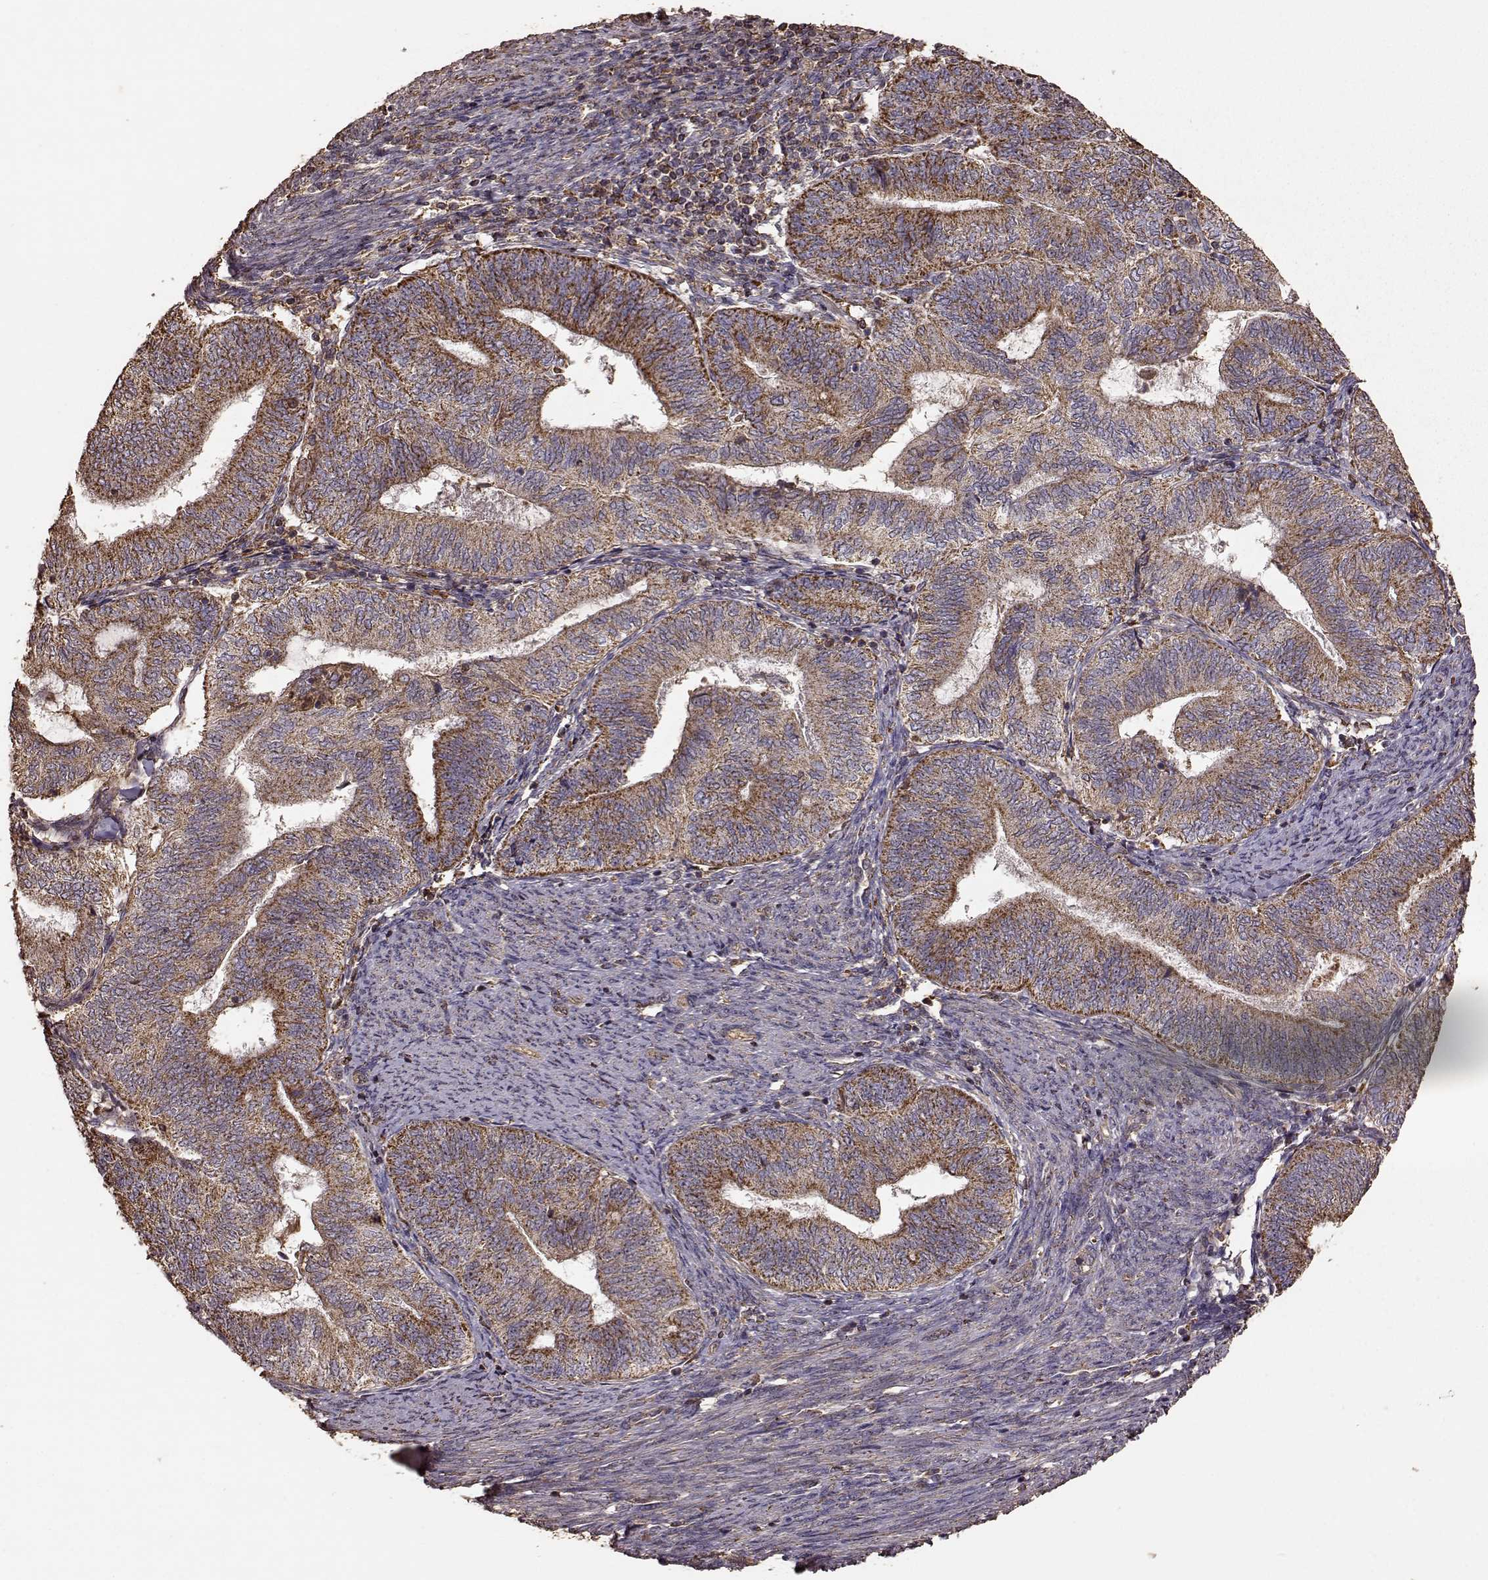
{"staining": {"intensity": "strong", "quantity": ">75%", "location": "cytoplasmic/membranous"}, "tissue": "endometrial cancer", "cell_type": "Tumor cells", "image_type": "cancer", "snomed": [{"axis": "morphology", "description": "Adenocarcinoma, NOS"}, {"axis": "topography", "description": "Endometrium"}], "caption": "Immunohistochemical staining of human endometrial adenocarcinoma exhibits strong cytoplasmic/membranous protein positivity in about >75% of tumor cells. (IHC, brightfield microscopy, high magnification).", "gene": "PTGES2", "patient": {"sex": "female", "age": 65}}